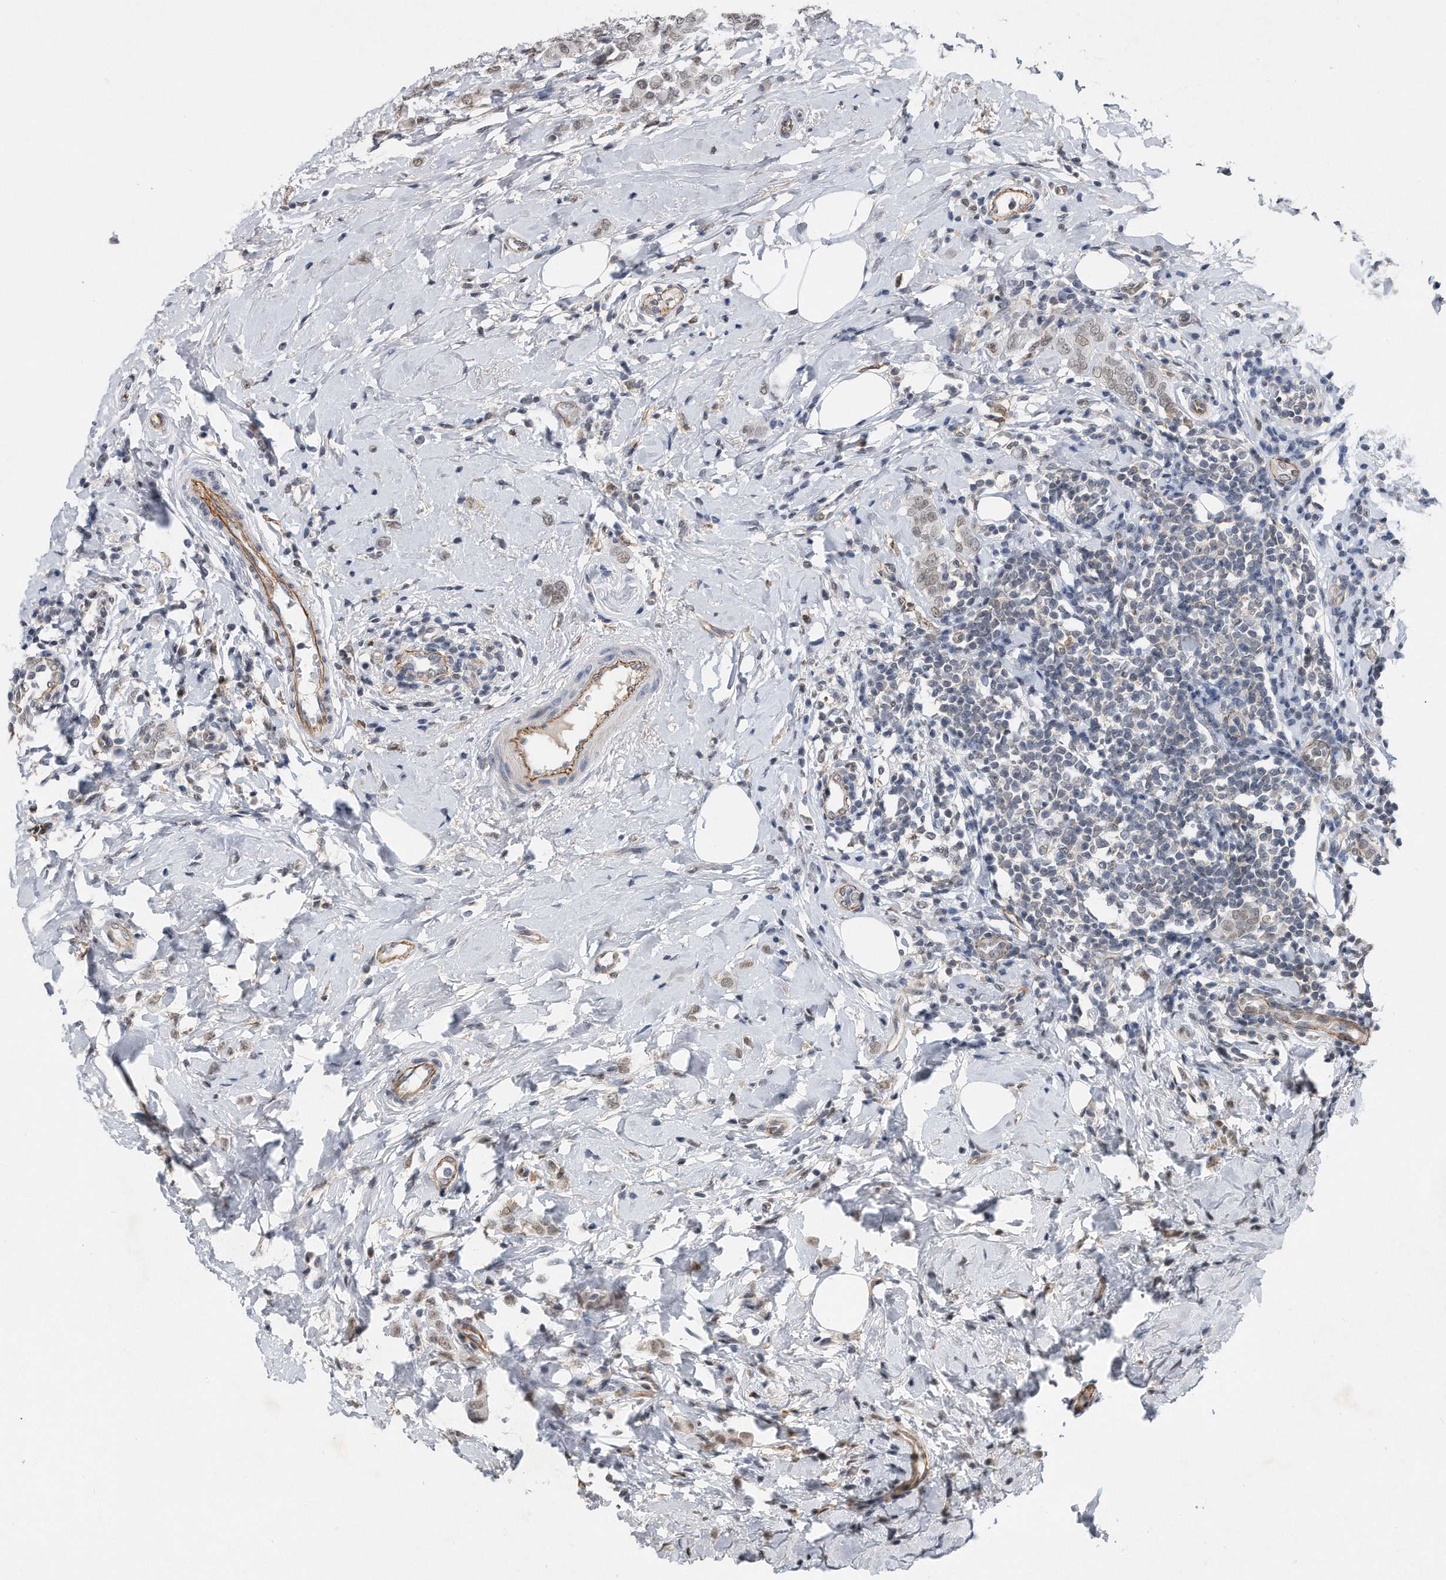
{"staining": {"intensity": "weak", "quantity": "25%-75%", "location": "nuclear"}, "tissue": "breast cancer", "cell_type": "Tumor cells", "image_type": "cancer", "snomed": [{"axis": "morphology", "description": "Lobular carcinoma"}, {"axis": "topography", "description": "Breast"}], "caption": "Weak nuclear positivity is seen in about 25%-75% of tumor cells in breast cancer (lobular carcinoma).", "gene": "TP53INP1", "patient": {"sex": "female", "age": 47}}